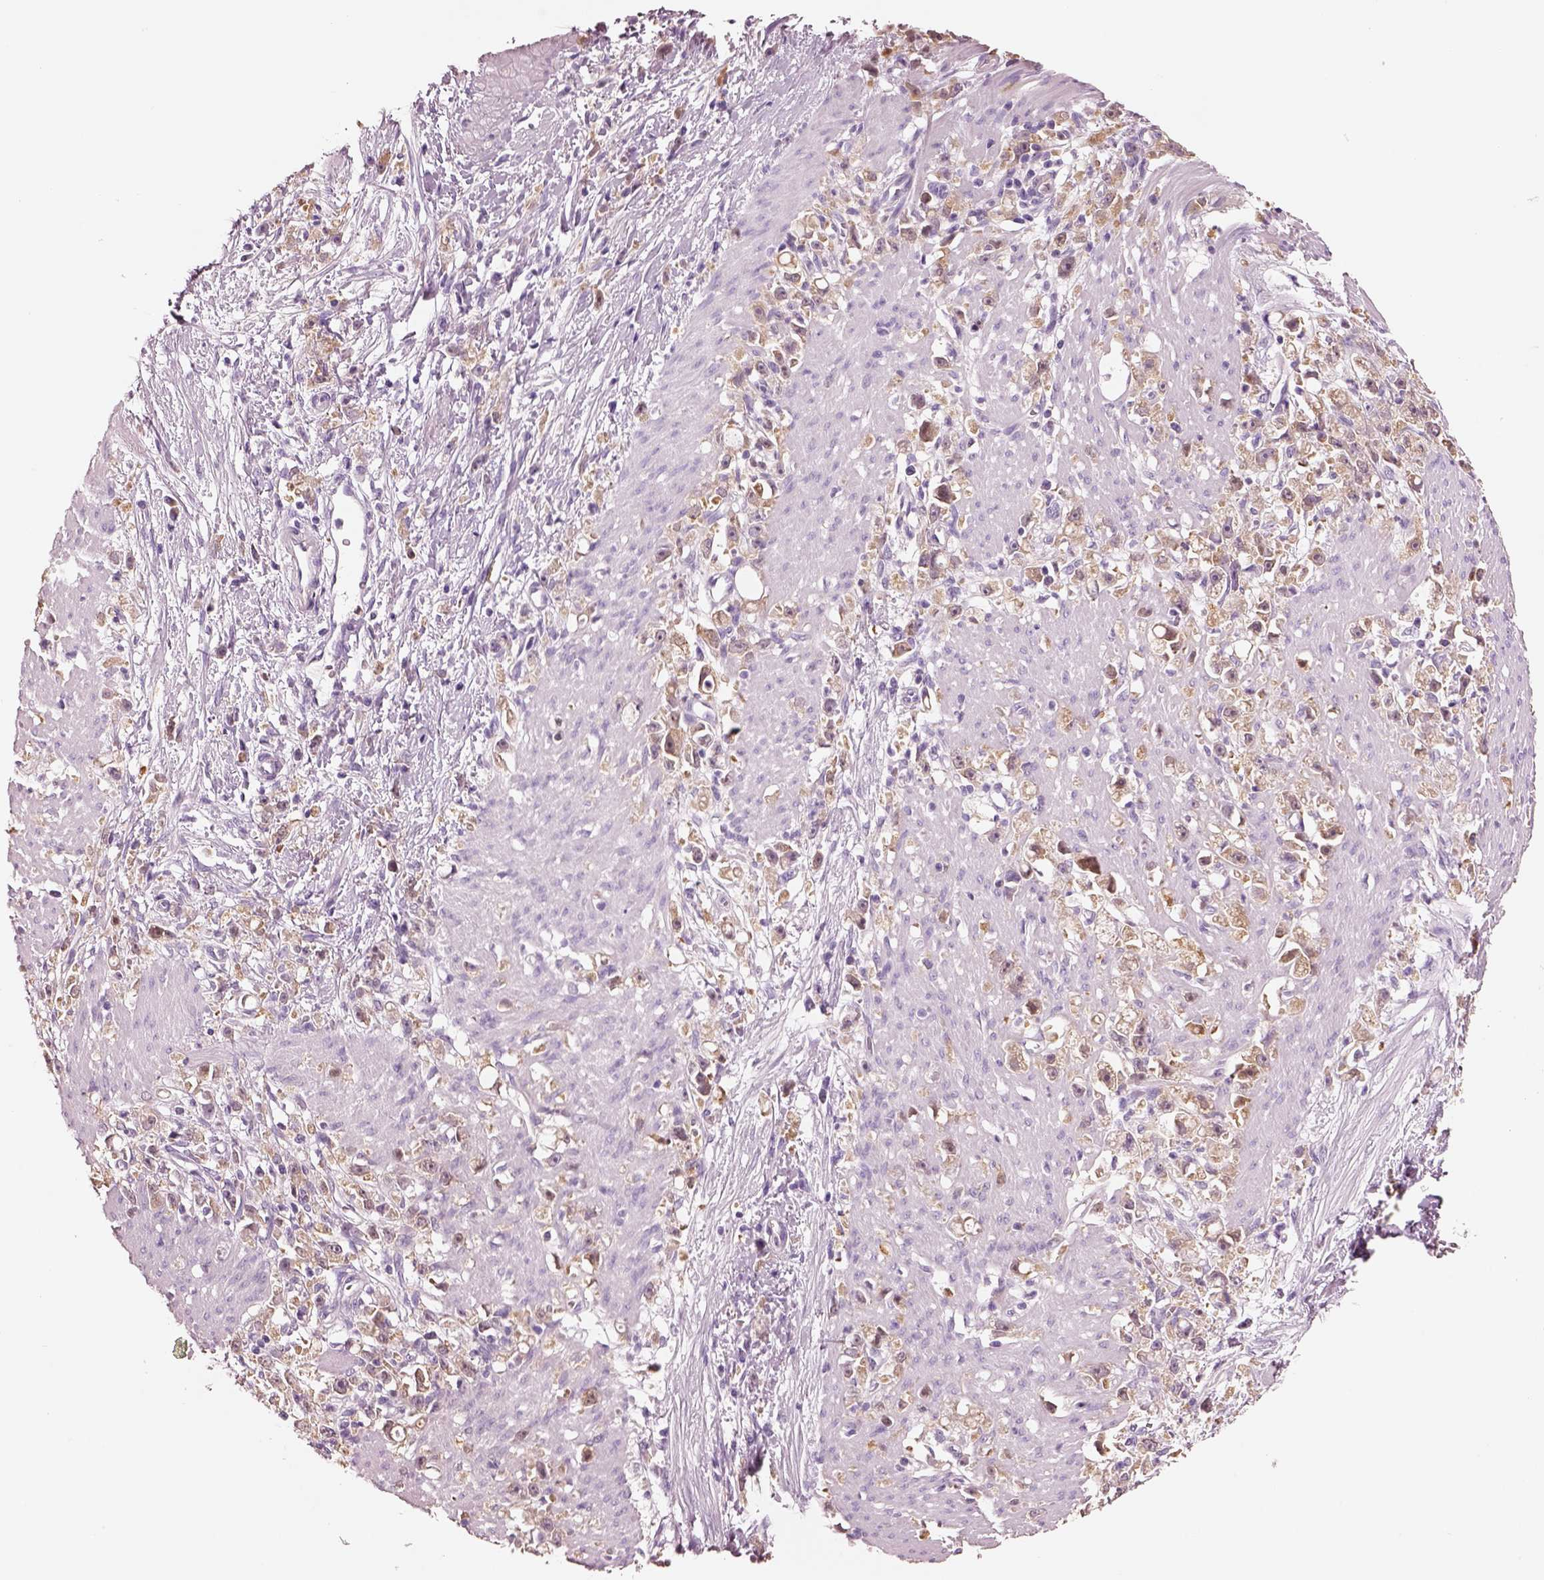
{"staining": {"intensity": "weak", "quantity": ">75%", "location": "cytoplasmic/membranous"}, "tissue": "stomach cancer", "cell_type": "Tumor cells", "image_type": "cancer", "snomed": [{"axis": "morphology", "description": "Adenocarcinoma, NOS"}, {"axis": "topography", "description": "Stomach"}], "caption": "A photomicrograph showing weak cytoplasmic/membranous expression in approximately >75% of tumor cells in stomach cancer (adenocarcinoma), as visualized by brown immunohistochemical staining.", "gene": "ELSPBP1", "patient": {"sex": "female", "age": 59}}